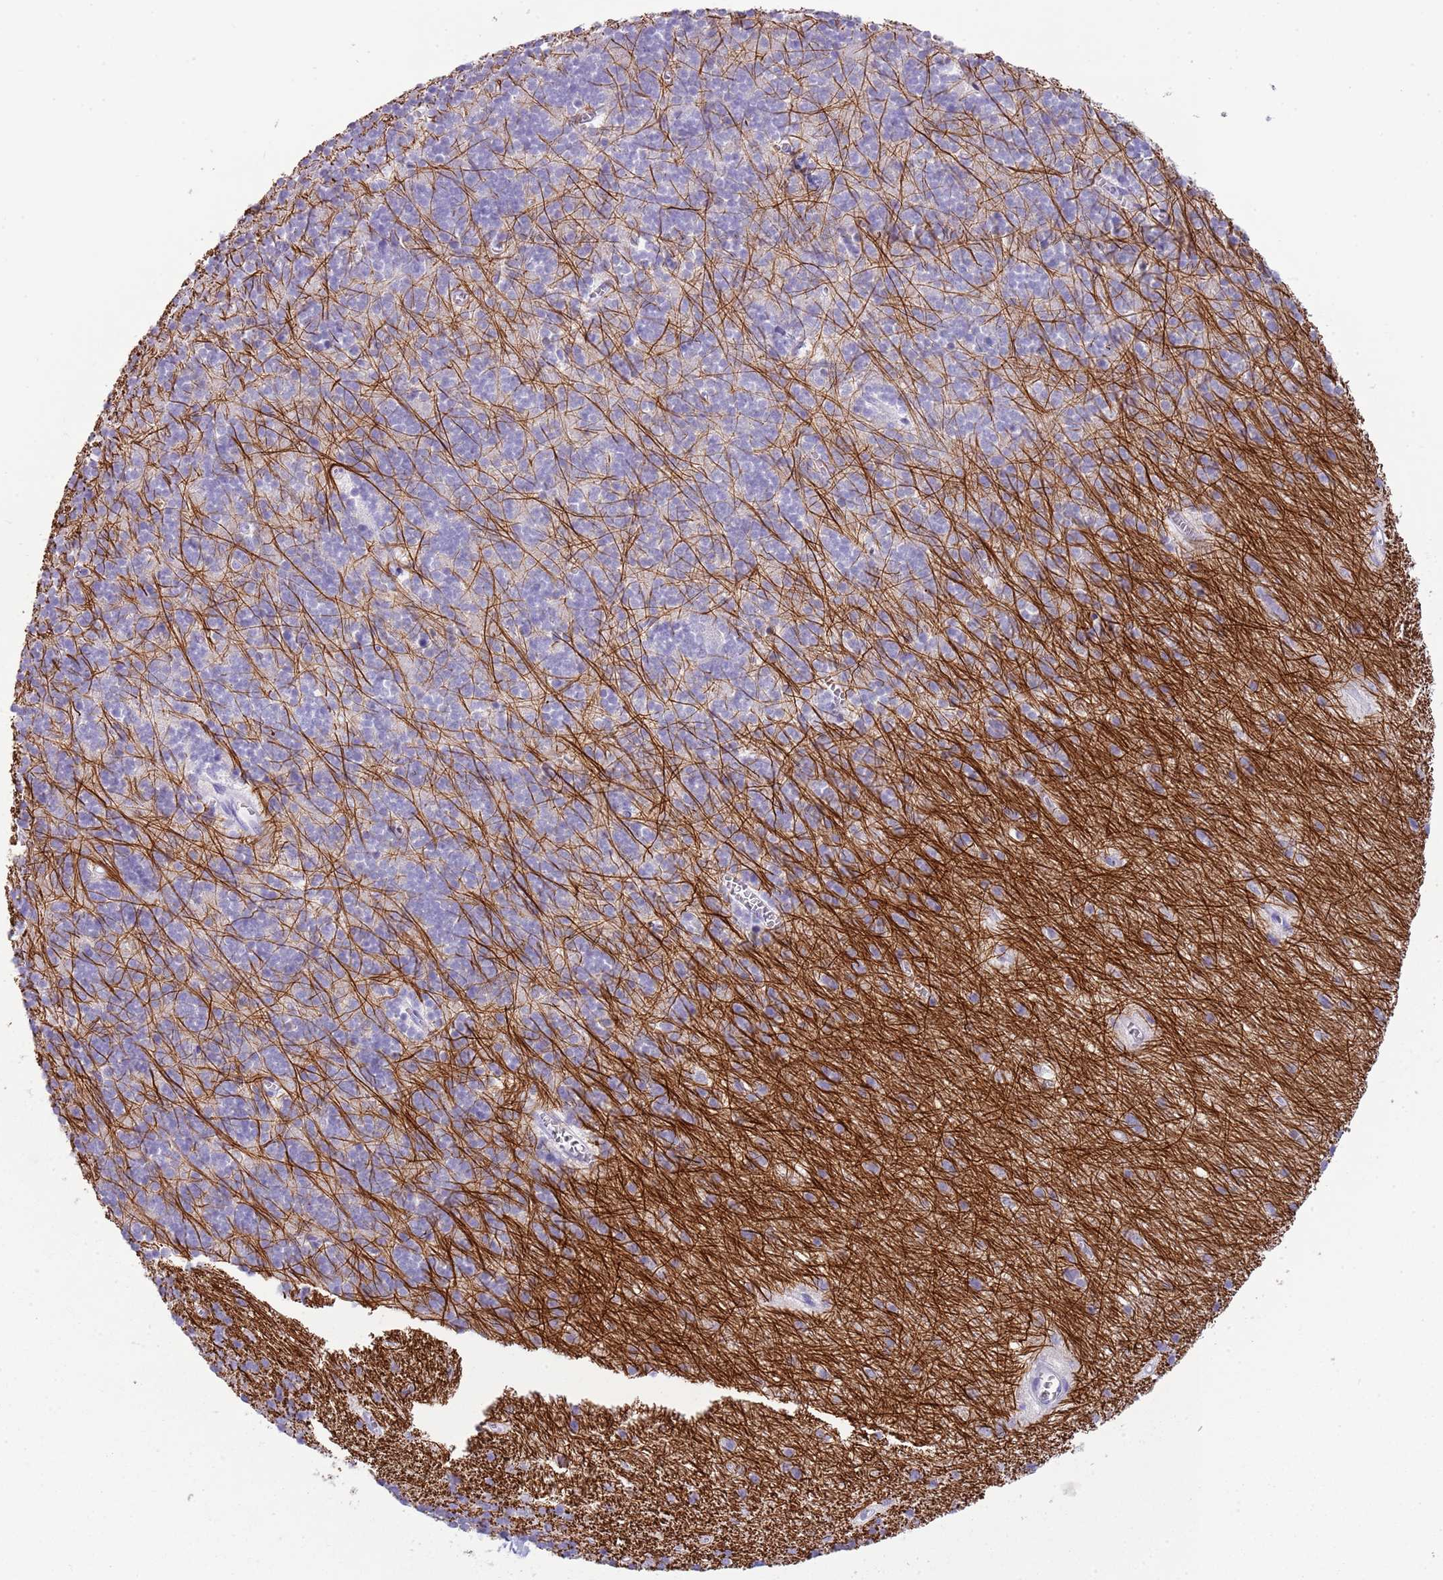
{"staining": {"intensity": "negative", "quantity": "none", "location": "none"}, "tissue": "cerebellum", "cell_type": "Cells in granular layer", "image_type": "normal", "snomed": [{"axis": "morphology", "description": "Normal tissue, NOS"}, {"axis": "topography", "description": "Cerebellum"}], "caption": "IHC photomicrograph of unremarkable cerebellum: cerebellum stained with DAB (3,3'-diaminobenzidine) displays no significant protein expression in cells in granular layer. (DAB (3,3'-diaminobenzidine) immunohistochemistry (IHC) with hematoxylin counter stain).", "gene": "ENSG00000271254", "patient": {"sex": "male", "age": 54}}